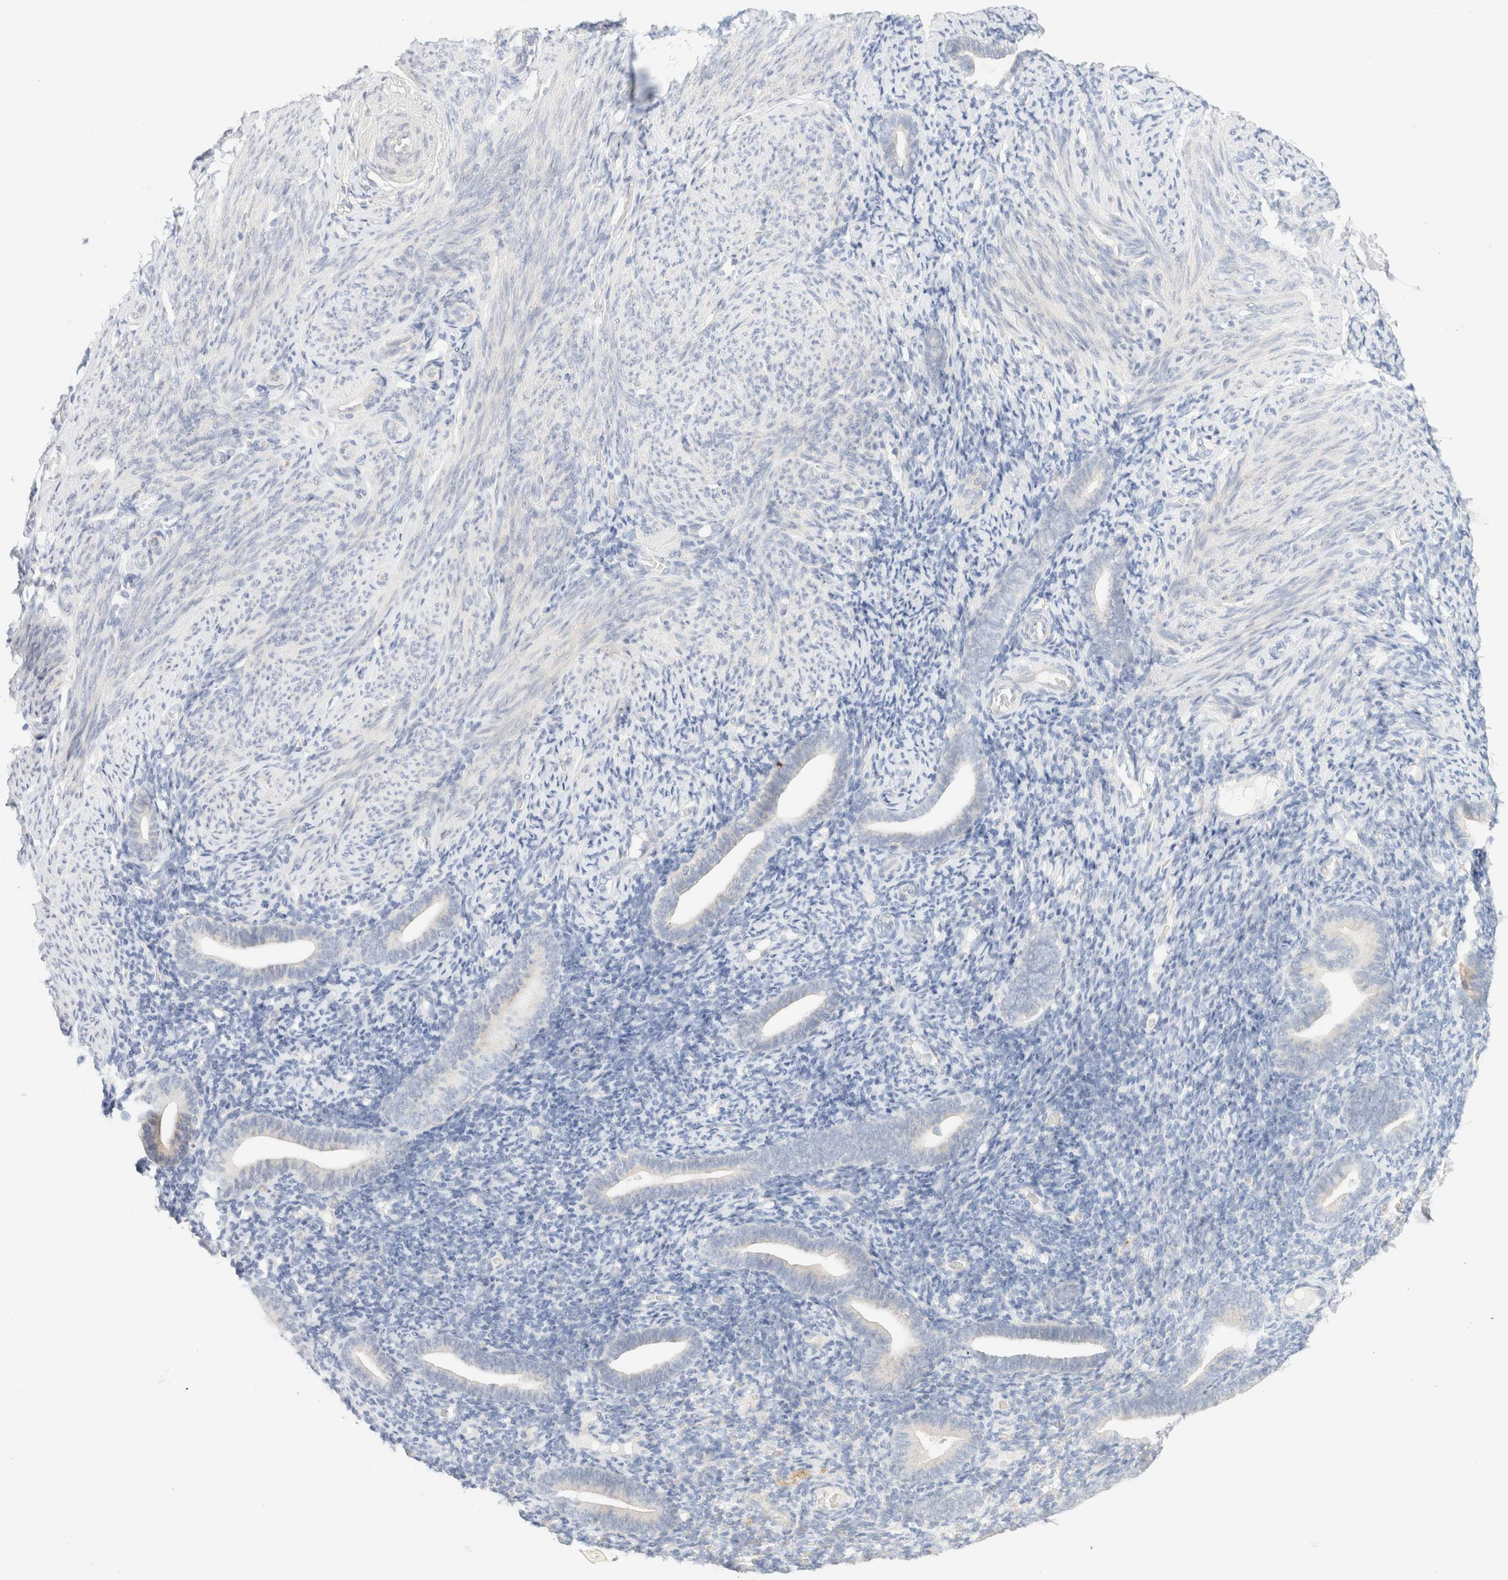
{"staining": {"intensity": "negative", "quantity": "none", "location": "none"}, "tissue": "endometrium", "cell_type": "Cells in endometrial stroma", "image_type": "normal", "snomed": [{"axis": "morphology", "description": "Normal tissue, NOS"}, {"axis": "topography", "description": "Endometrium"}], "caption": "Immunohistochemistry photomicrograph of benign endometrium: endometrium stained with DAB (3,3'-diaminobenzidine) reveals no significant protein expression in cells in endometrial stroma. (DAB (3,3'-diaminobenzidine) IHC visualized using brightfield microscopy, high magnification).", "gene": "SARM1", "patient": {"sex": "female", "age": 51}}